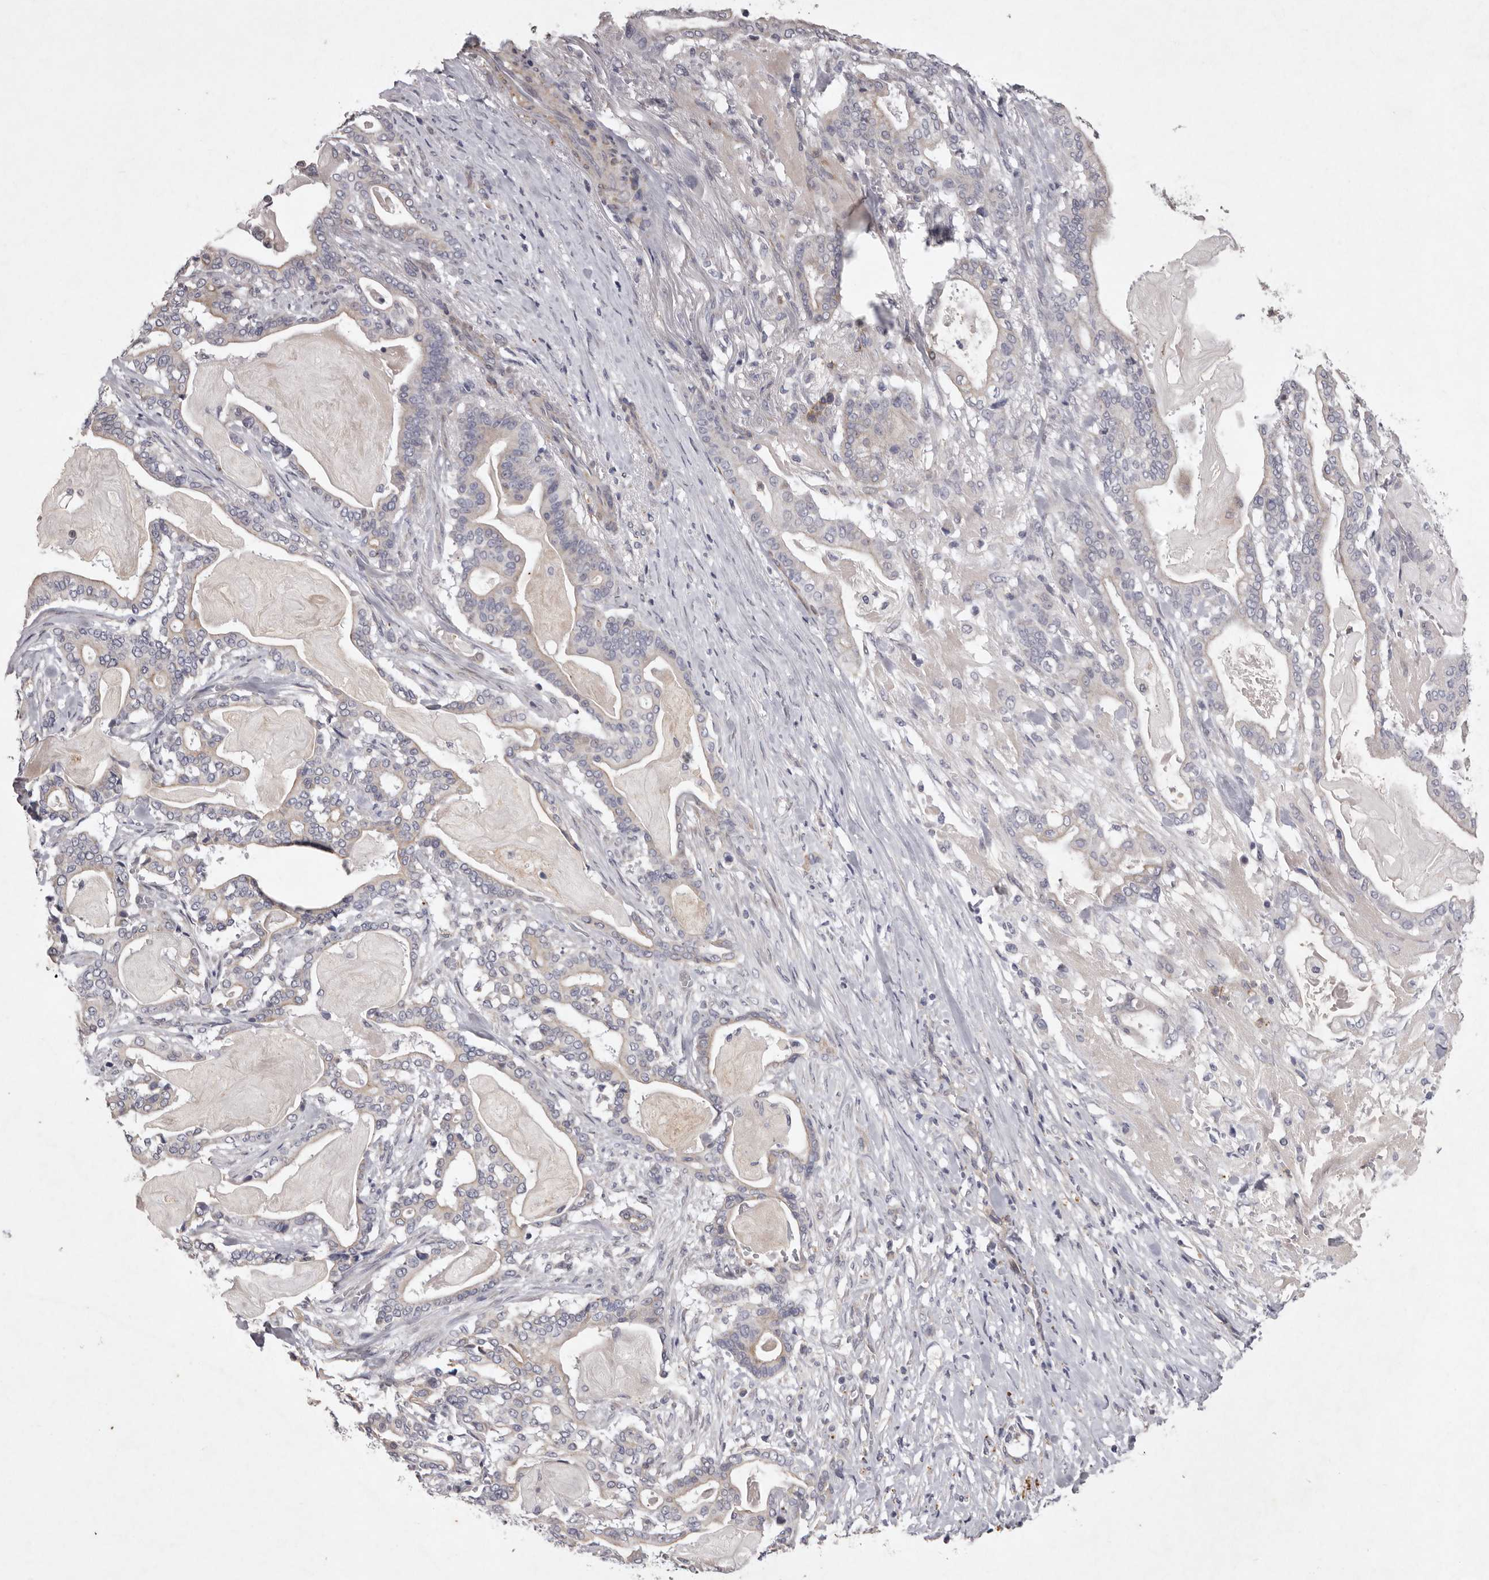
{"staining": {"intensity": "weak", "quantity": "<25%", "location": "cytoplasmic/membranous"}, "tissue": "pancreatic cancer", "cell_type": "Tumor cells", "image_type": "cancer", "snomed": [{"axis": "morphology", "description": "Adenocarcinoma, NOS"}, {"axis": "topography", "description": "Pancreas"}], "caption": "Micrograph shows no protein expression in tumor cells of adenocarcinoma (pancreatic) tissue. (IHC, brightfield microscopy, high magnification).", "gene": "NKAIN4", "patient": {"sex": "male", "age": 63}}